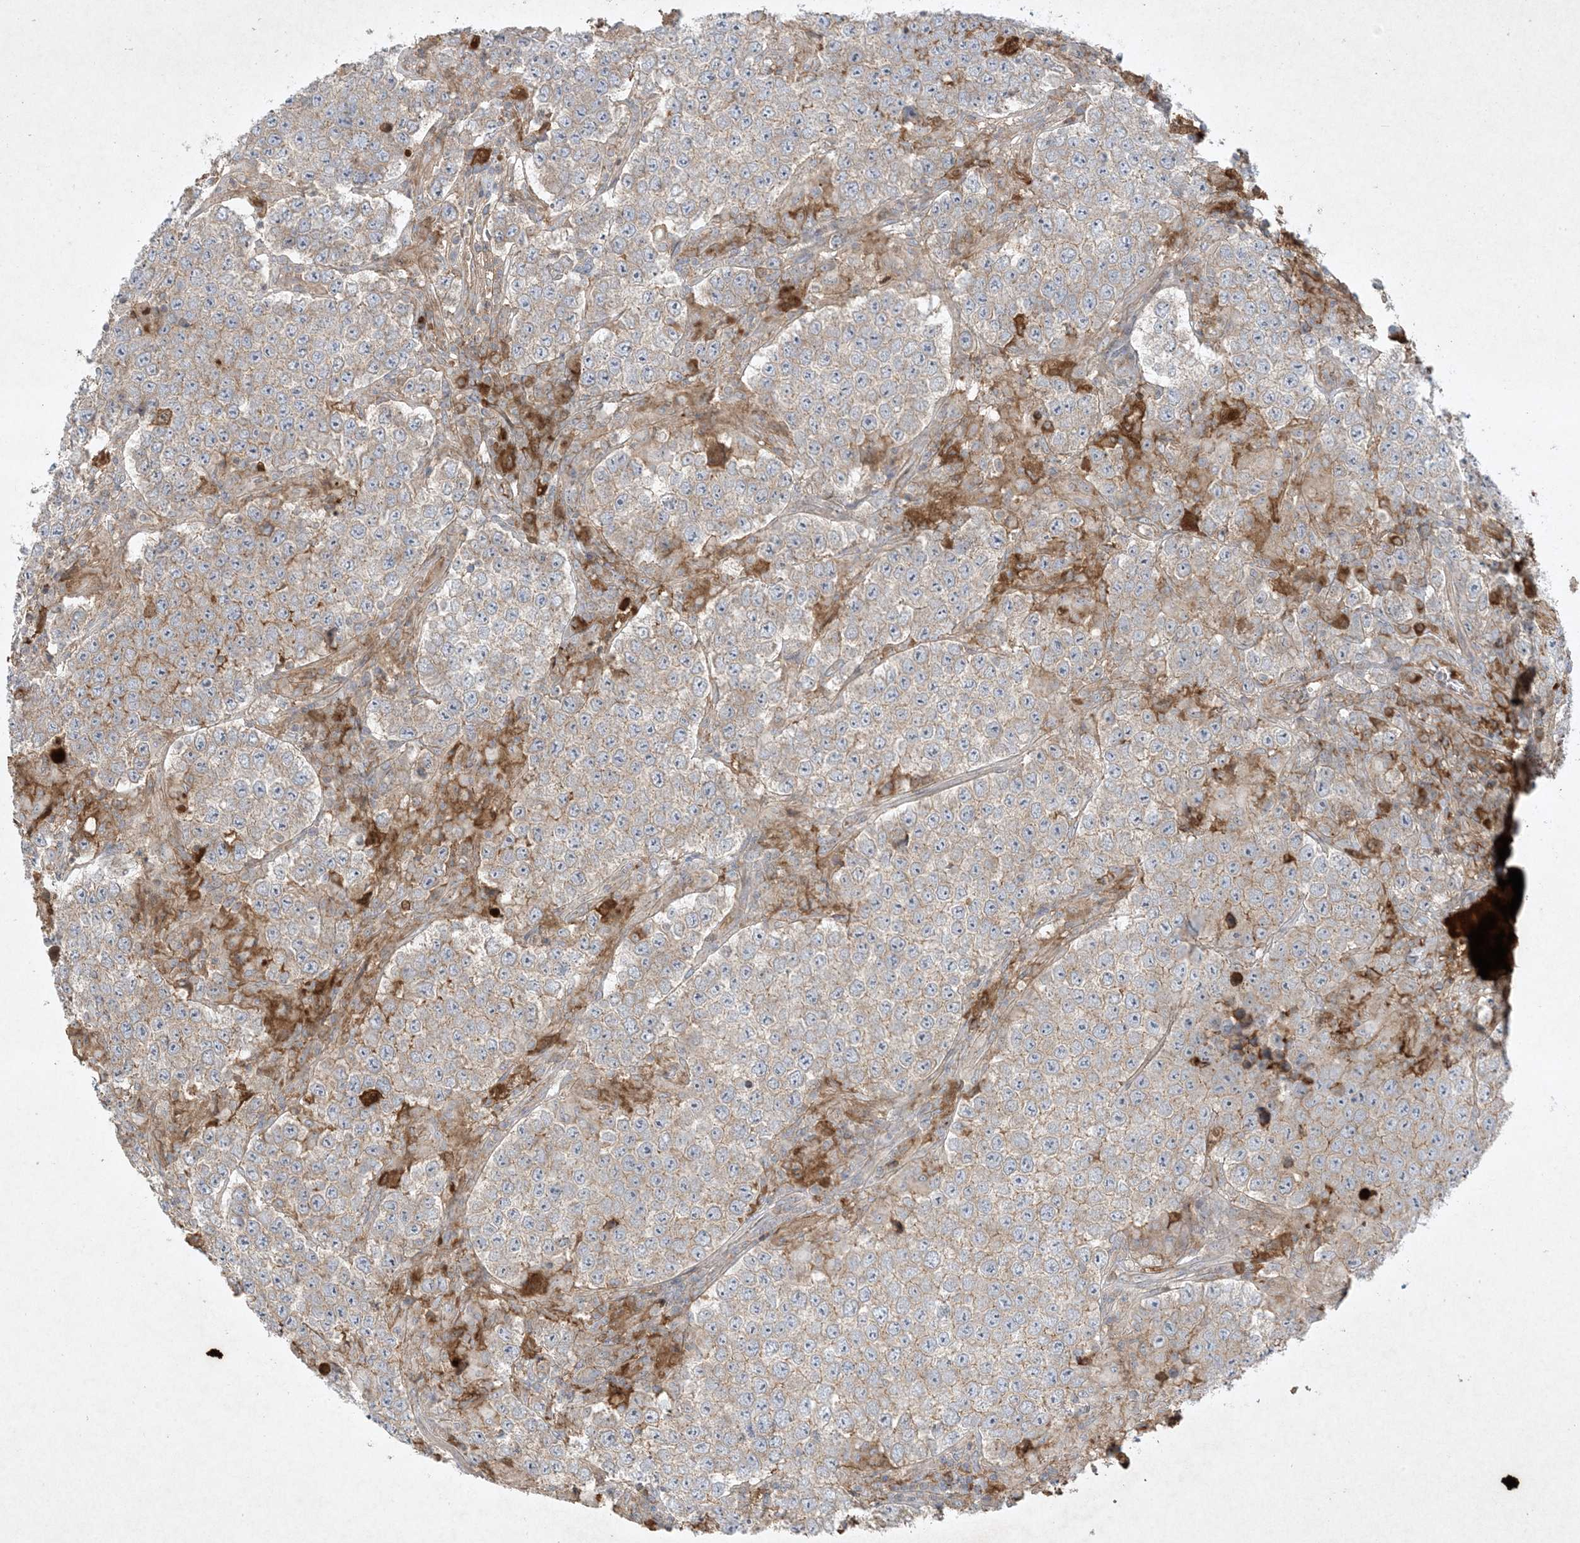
{"staining": {"intensity": "weak", "quantity": "25%-75%", "location": "cytoplasmic/membranous"}, "tissue": "testis cancer", "cell_type": "Tumor cells", "image_type": "cancer", "snomed": [{"axis": "morphology", "description": "Normal tissue, NOS"}, {"axis": "morphology", "description": "Urothelial carcinoma, High grade"}, {"axis": "morphology", "description": "Seminoma, NOS"}, {"axis": "morphology", "description": "Carcinoma, Embryonal, NOS"}, {"axis": "topography", "description": "Urinary bladder"}, {"axis": "topography", "description": "Testis"}], "caption": "IHC photomicrograph of seminoma (testis) stained for a protein (brown), which shows low levels of weak cytoplasmic/membranous expression in approximately 25%-75% of tumor cells.", "gene": "FETUB", "patient": {"sex": "male", "age": 41}}